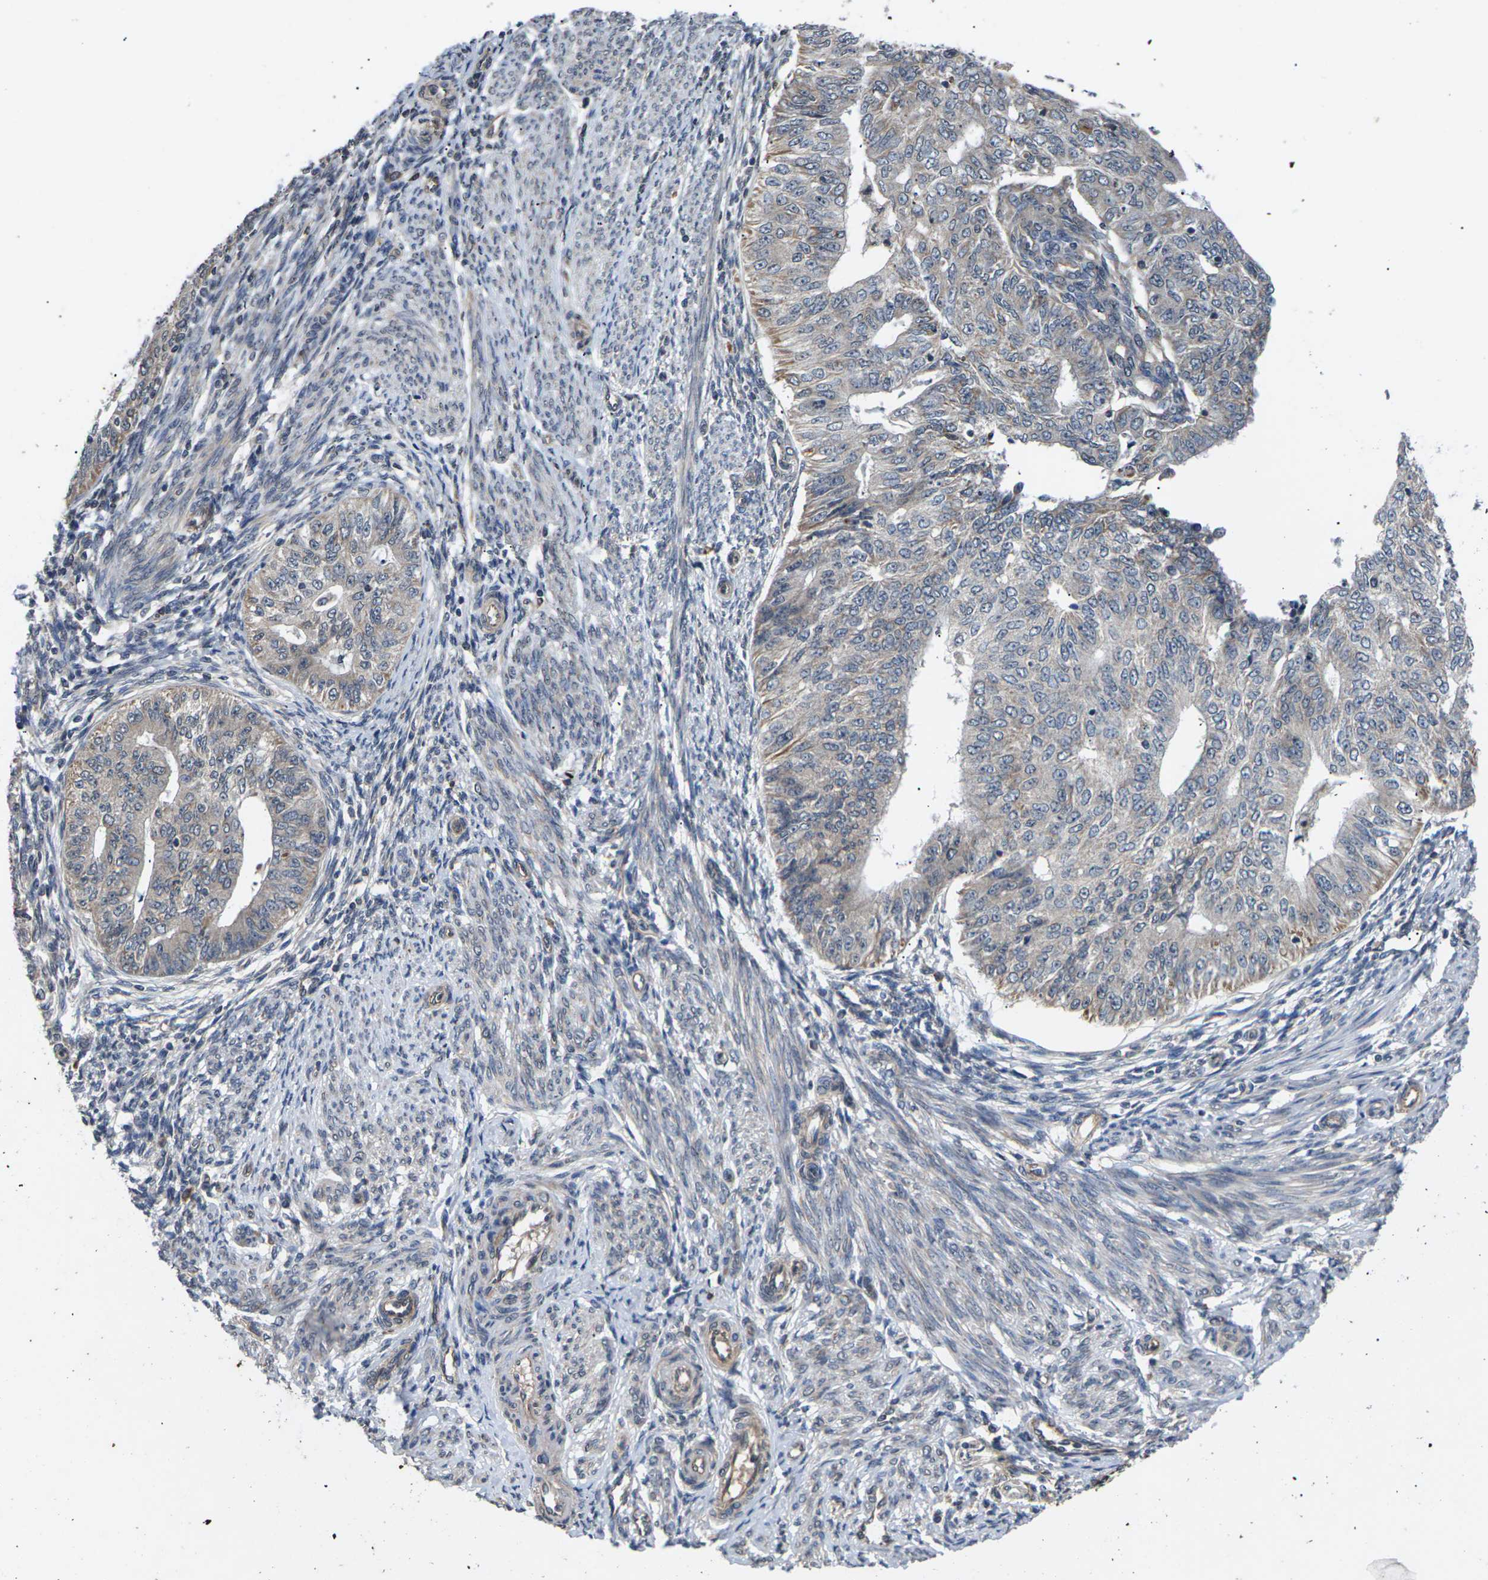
{"staining": {"intensity": "moderate", "quantity": ">75%", "location": "cytoplasmic/membranous"}, "tissue": "endometrial cancer", "cell_type": "Tumor cells", "image_type": "cancer", "snomed": [{"axis": "morphology", "description": "Adenocarcinoma, NOS"}, {"axis": "topography", "description": "Endometrium"}], "caption": "Moderate cytoplasmic/membranous staining for a protein is present in approximately >75% of tumor cells of adenocarcinoma (endometrial) using immunohistochemistry (IHC).", "gene": "DKK2", "patient": {"sex": "female", "age": 32}}